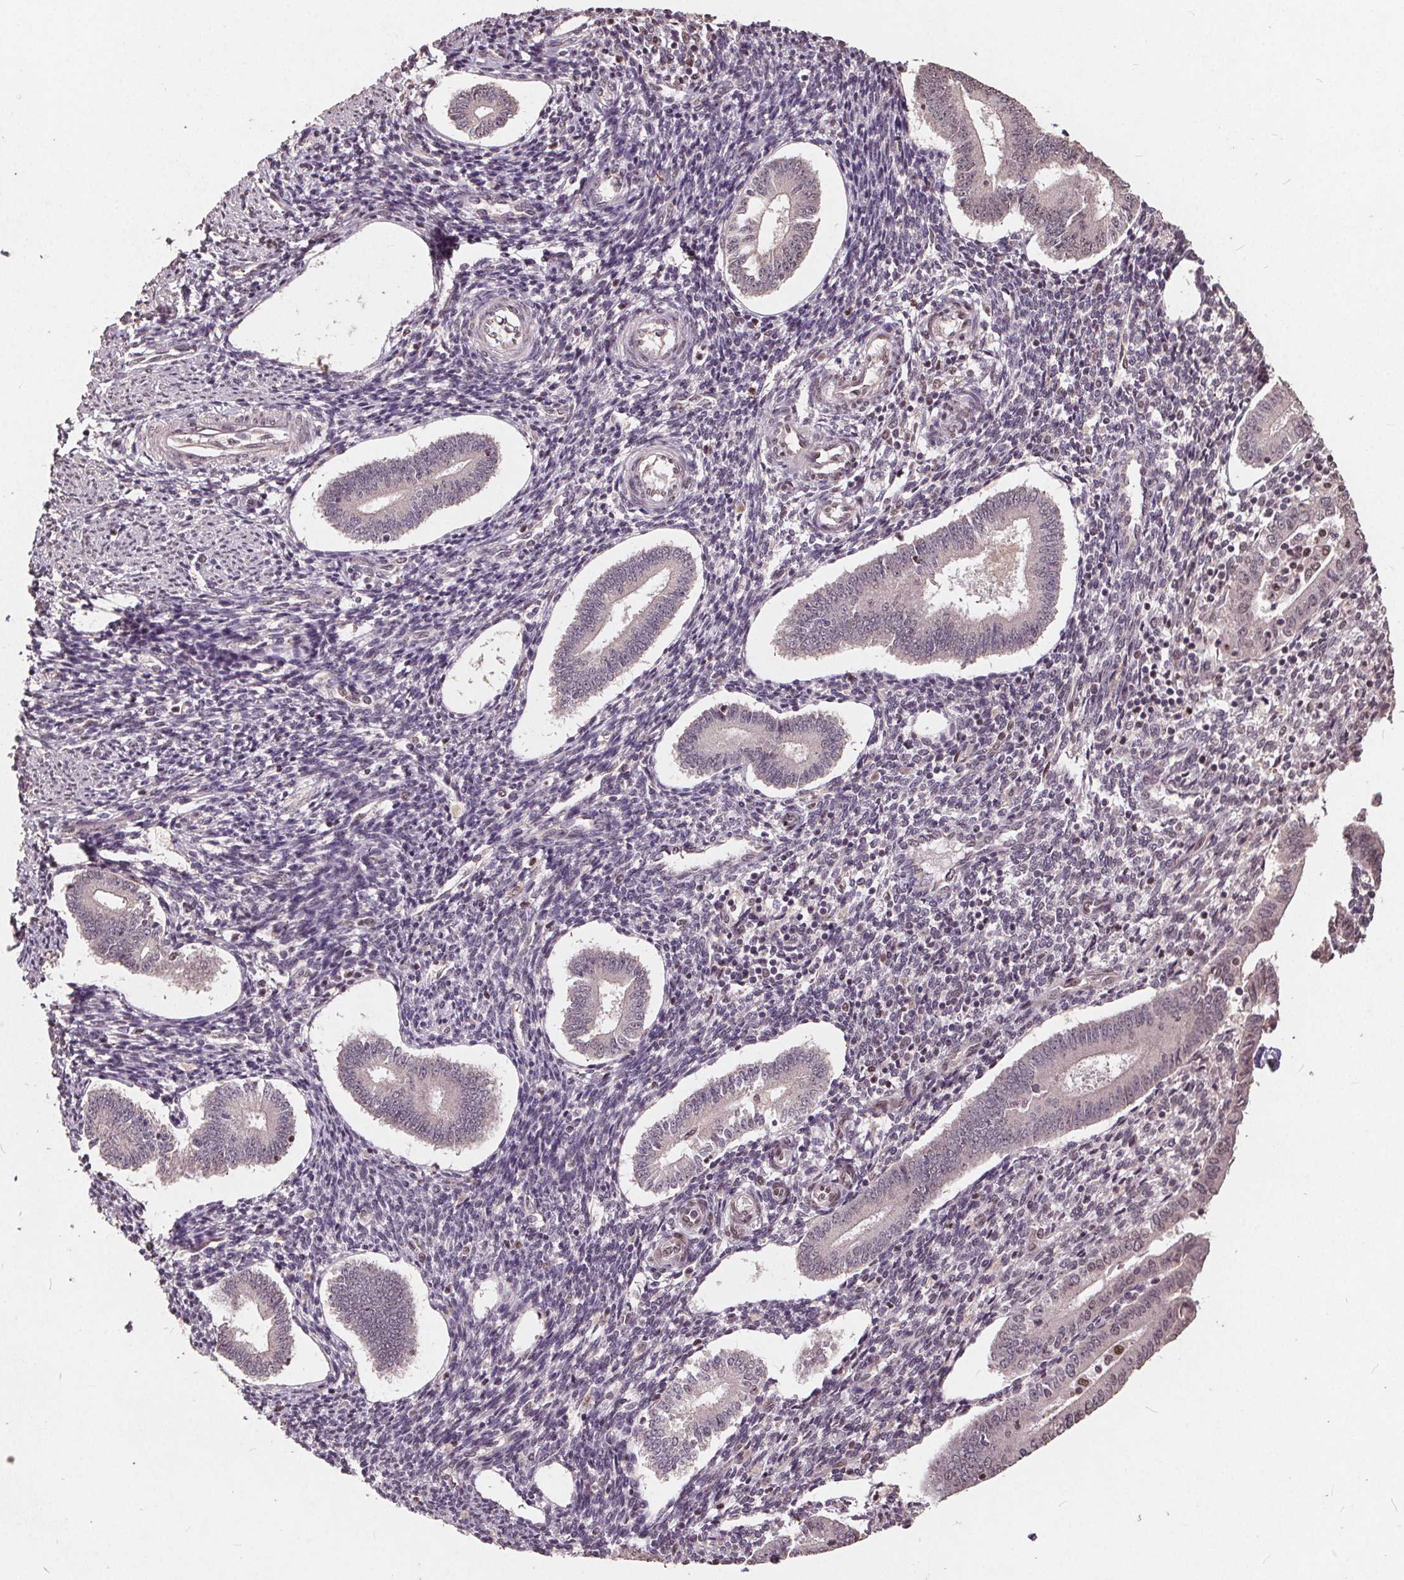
{"staining": {"intensity": "negative", "quantity": "none", "location": "none"}, "tissue": "endometrium", "cell_type": "Cells in endometrial stroma", "image_type": "normal", "snomed": [{"axis": "morphology", "description": "Normal tissue, NOS"}, {"axis": "topography", "description": "Endometrium"}], "caption": "Immunohistochemistry of benign endometrium shows no positivity in cells in endometrial stroma. (Immunohistochemistry, brightfield microscopy, high magnification).", "gene": "DNMT3B", "patient": {"sex": "female", "age": 40}}